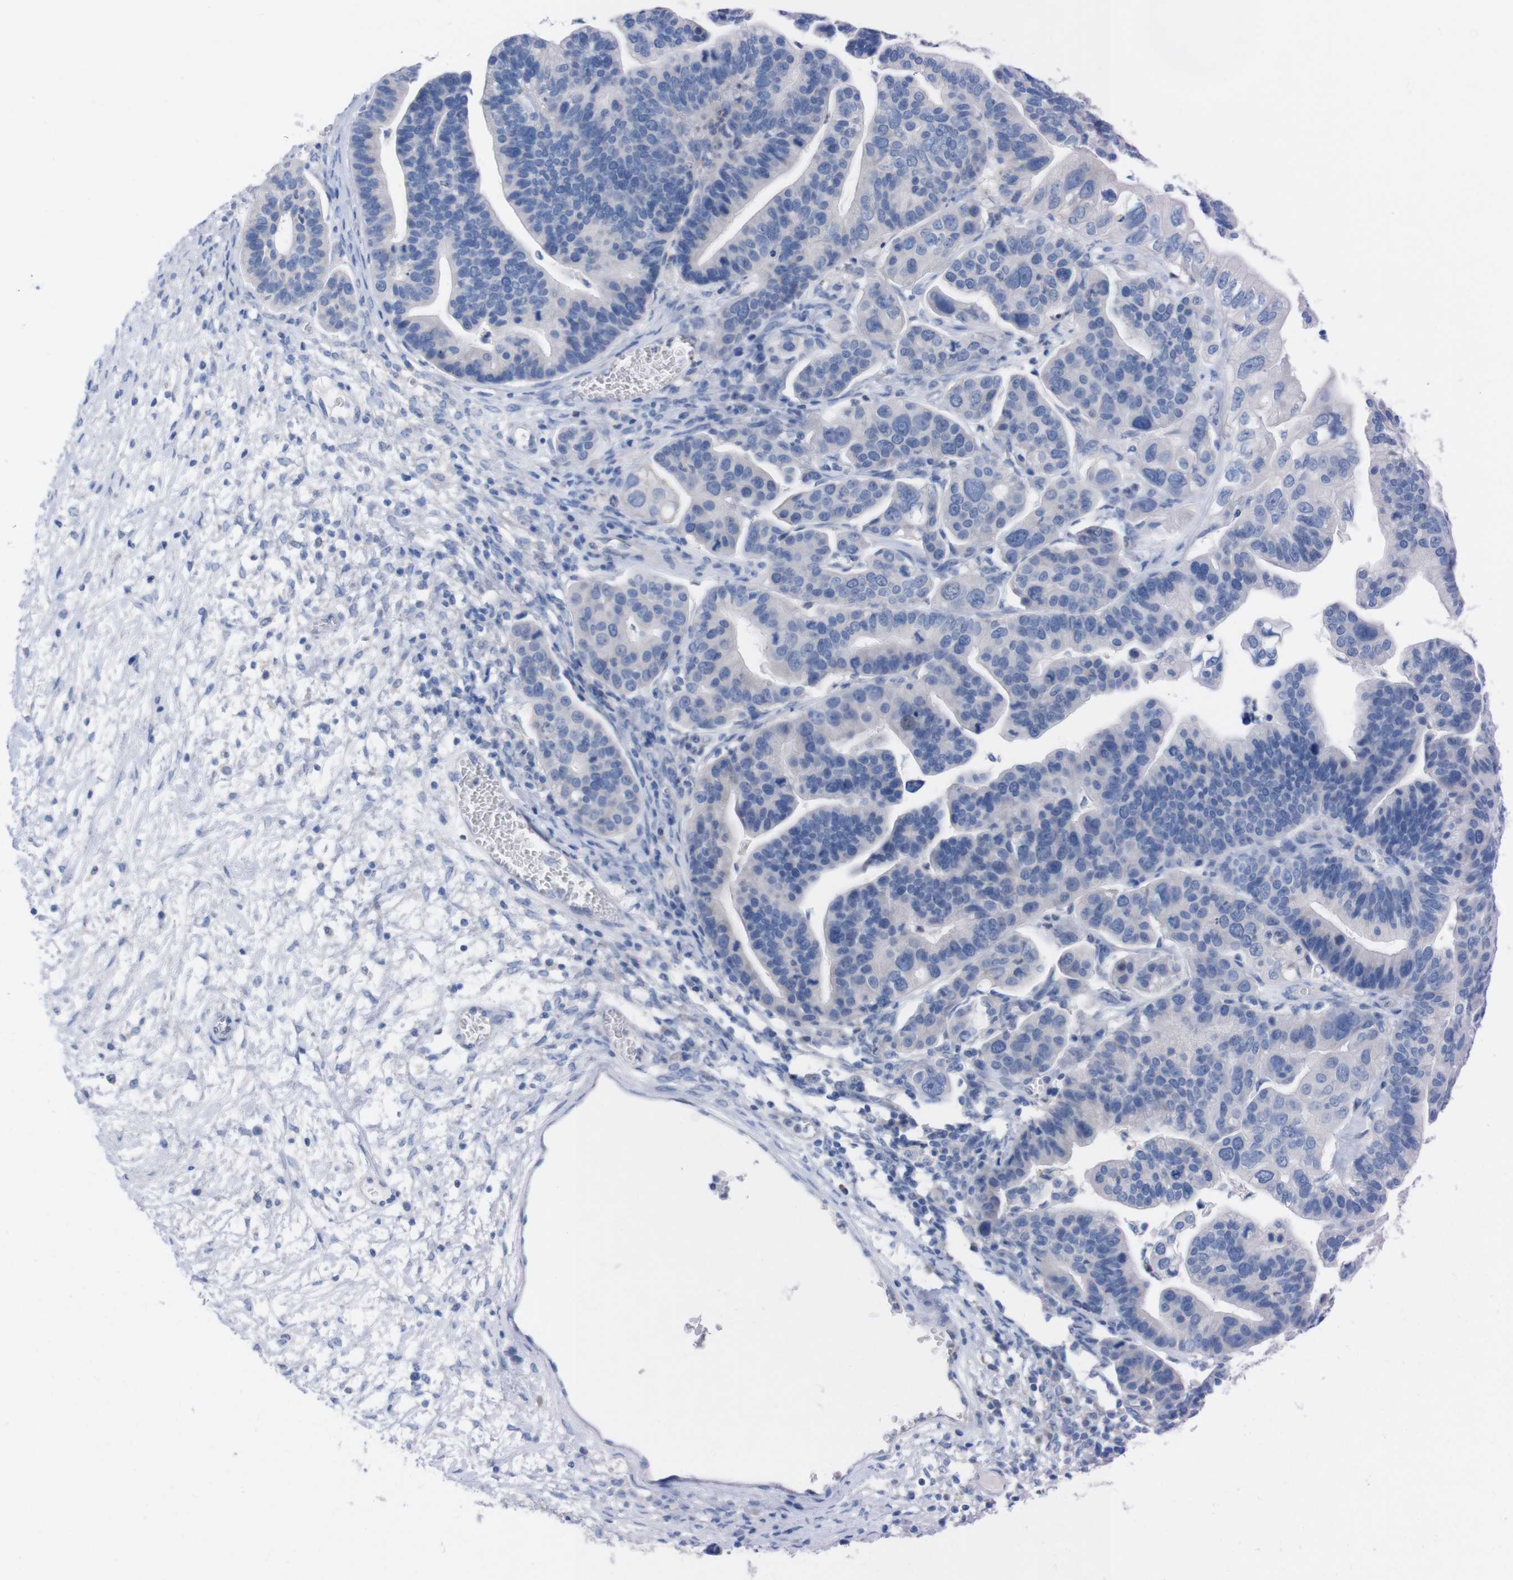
{"staining": {"intensity": "negative", "quantity": "none", "location": "none"}, "tissue": "ovarian cancer", "cell_type": "Tumor cells", "image_type": "cancer", "snomed": [{"axis": "morphology", "description": "Cystadenocarcinoma, serous, NOS"}, {"axis": "topography", "description": "Ovary"}], "caption": "This is an IHC photomicrograph of human ovarian cancer. There is no expression in tumor cells.", "gene": "TMEM243", "patient": {"sex": "female", "age": 56}}